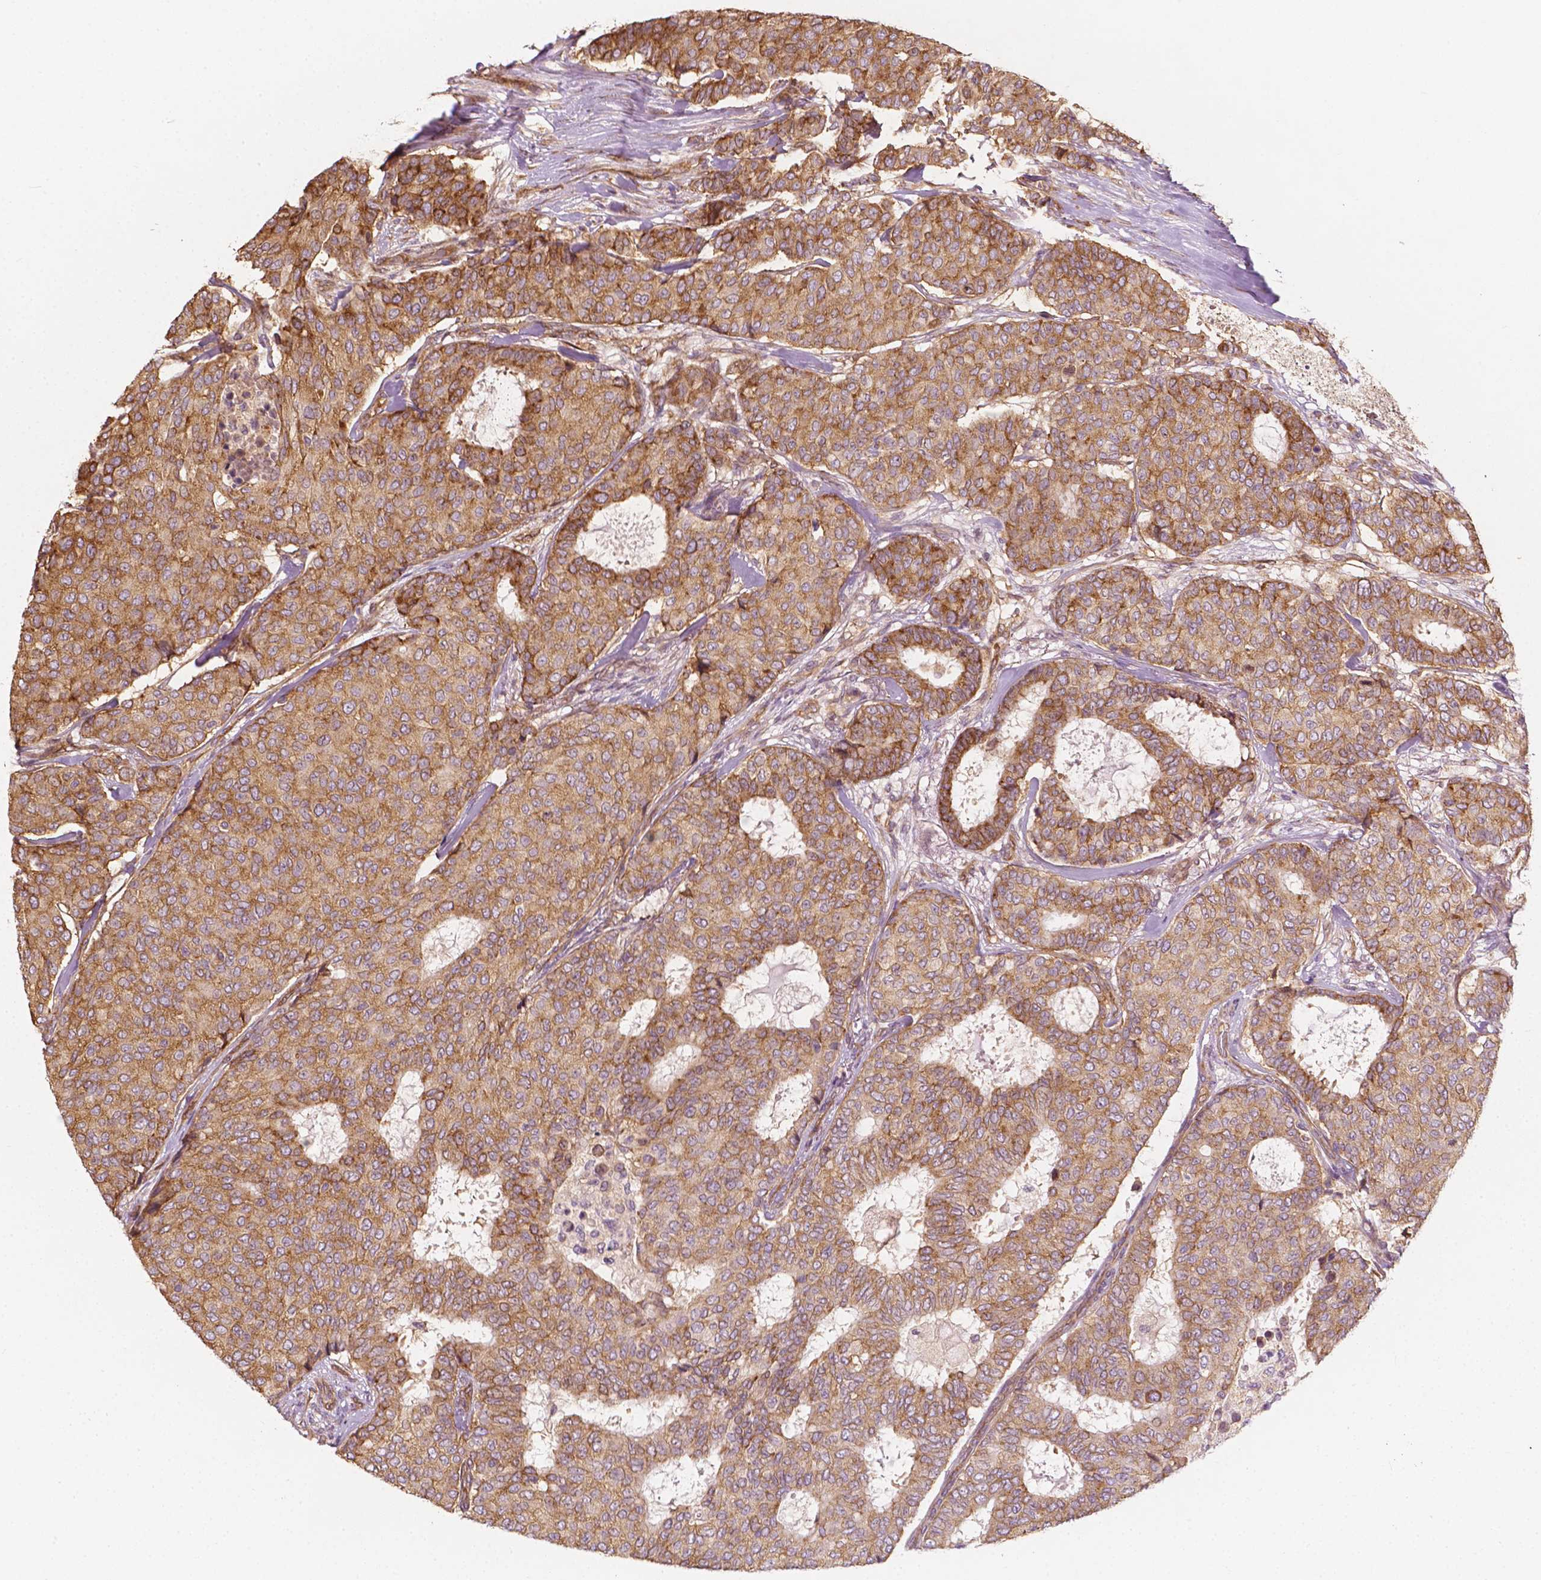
{"staining": {"intensity": "moderate", "quantity": ">75%", "location": "cytoplasmic/membranous"}, "tissue": "breast cancer", "cell_type": "Tumor cells", "image_type": "cancer", "snomed": [{"axis": "morphology", "description": "Duct carcinoma"}, {"axis": "topography", "description": "Breast"}], "caption": "An IHC image of neoplastic tissue is shown. Protein staining in brown shows moderate cytoplasmic/membranous positivity in breast infiltrating ductal carcinoma within tumor cells. Nuclei are stained in blue.", "gene": "G3BP1", "patient": {"sex": "female", "age": 75}}